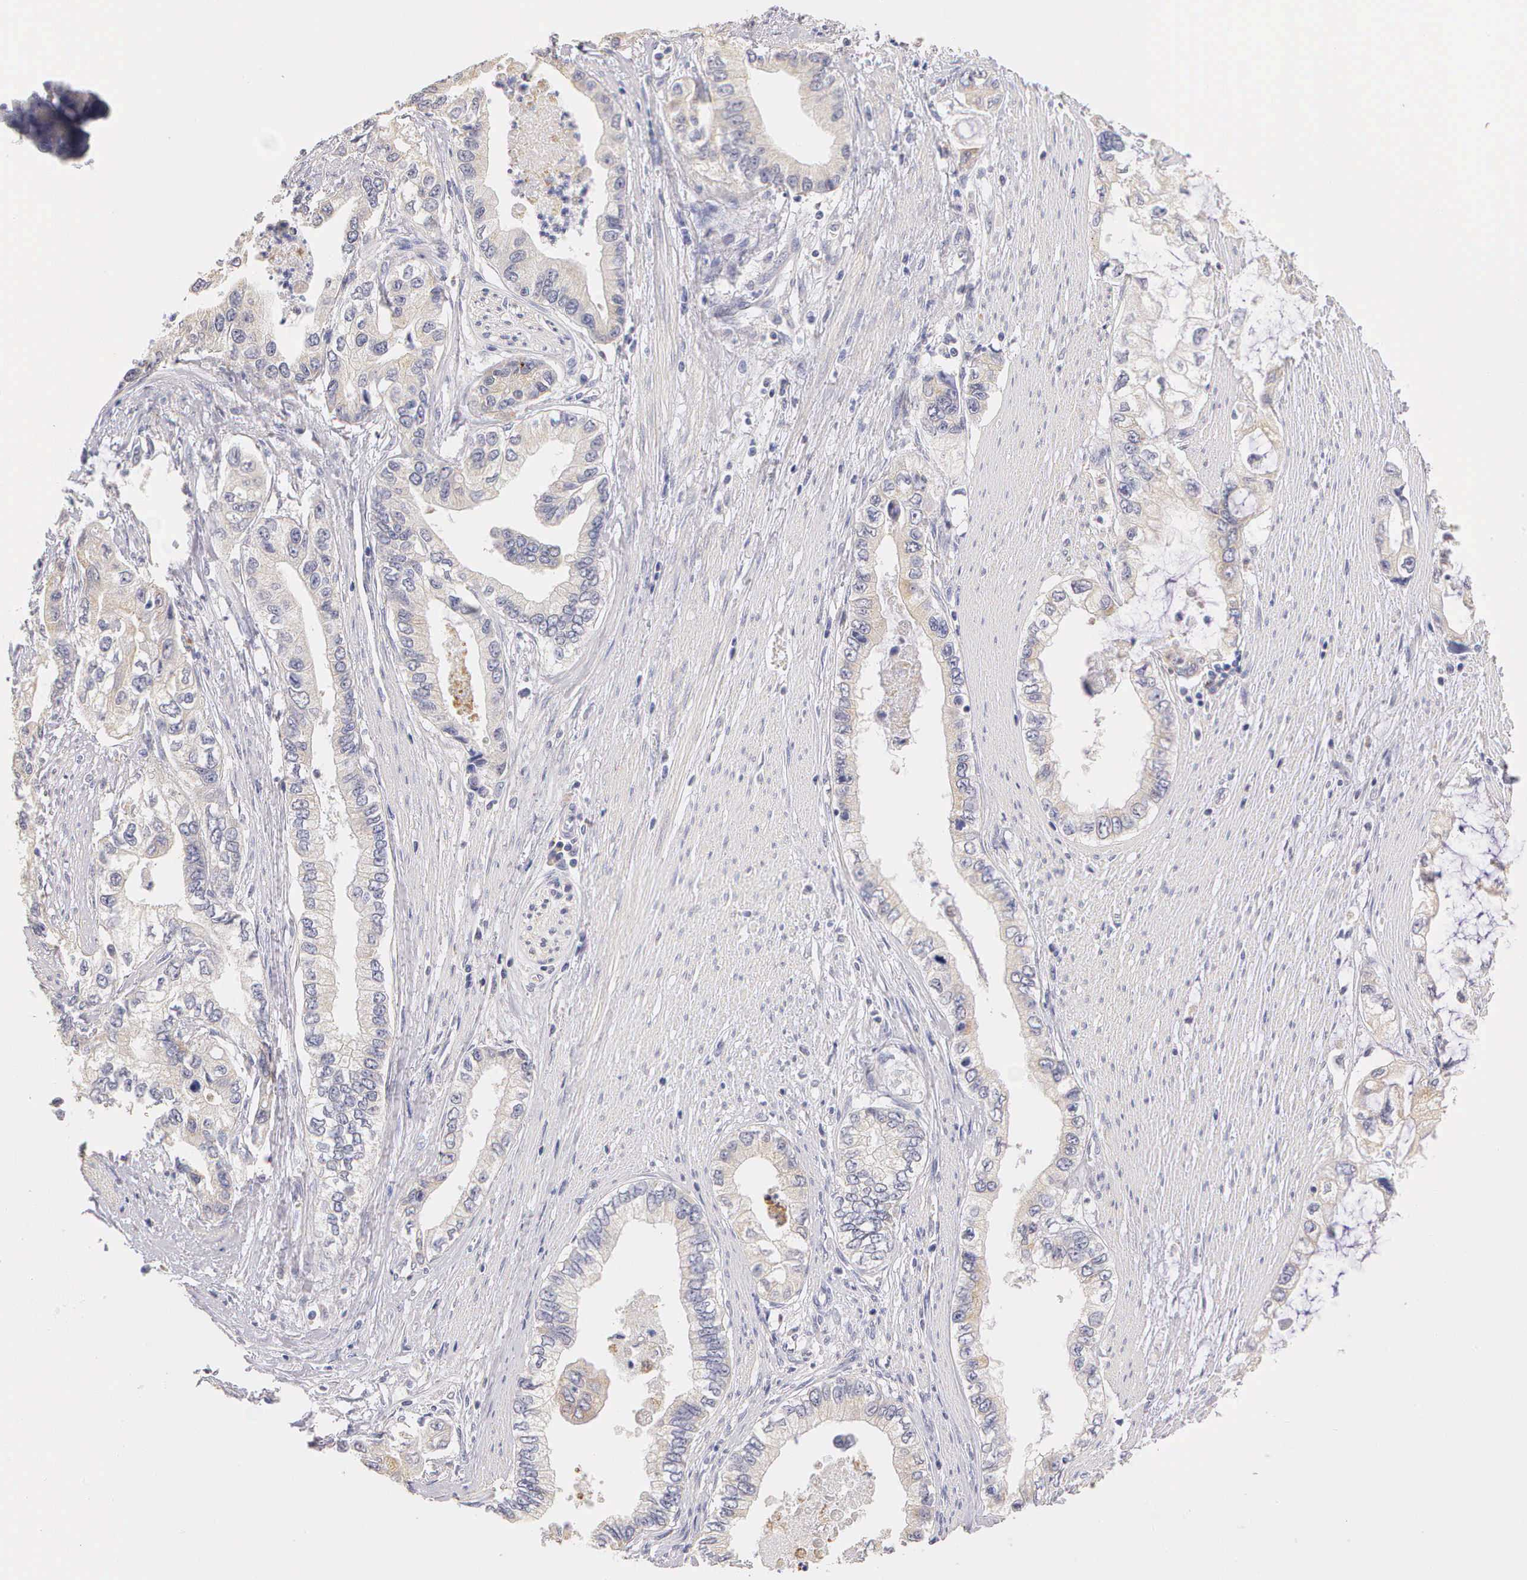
{"staining": {"intensity": "weak", "quantity": "25%-75%", "location": "cytoplasmic/membranous"}, "tissue": "pancreatic cancer", "cell_type": "Tumor cells", "image_type": "cancer", "snomed": [{"axis": "morphology", "description": "Adenocarcinoma, NOS"}, {"axis": "topography", "description": "Pancreas"}, {"axis": "topography", "description": "Stomach, upper"}], "caption": "A low amount of weak cytoplasmic/membranous expression is identified in about 25%-75% of tumor cells in pancreatic cancer (adenocarcinoma) tissue. (brown staining indicates protein expression, while blue staining denotes nuclei).", "gene": "ESR1", "patient": {"sex": "male", "age": 77}}